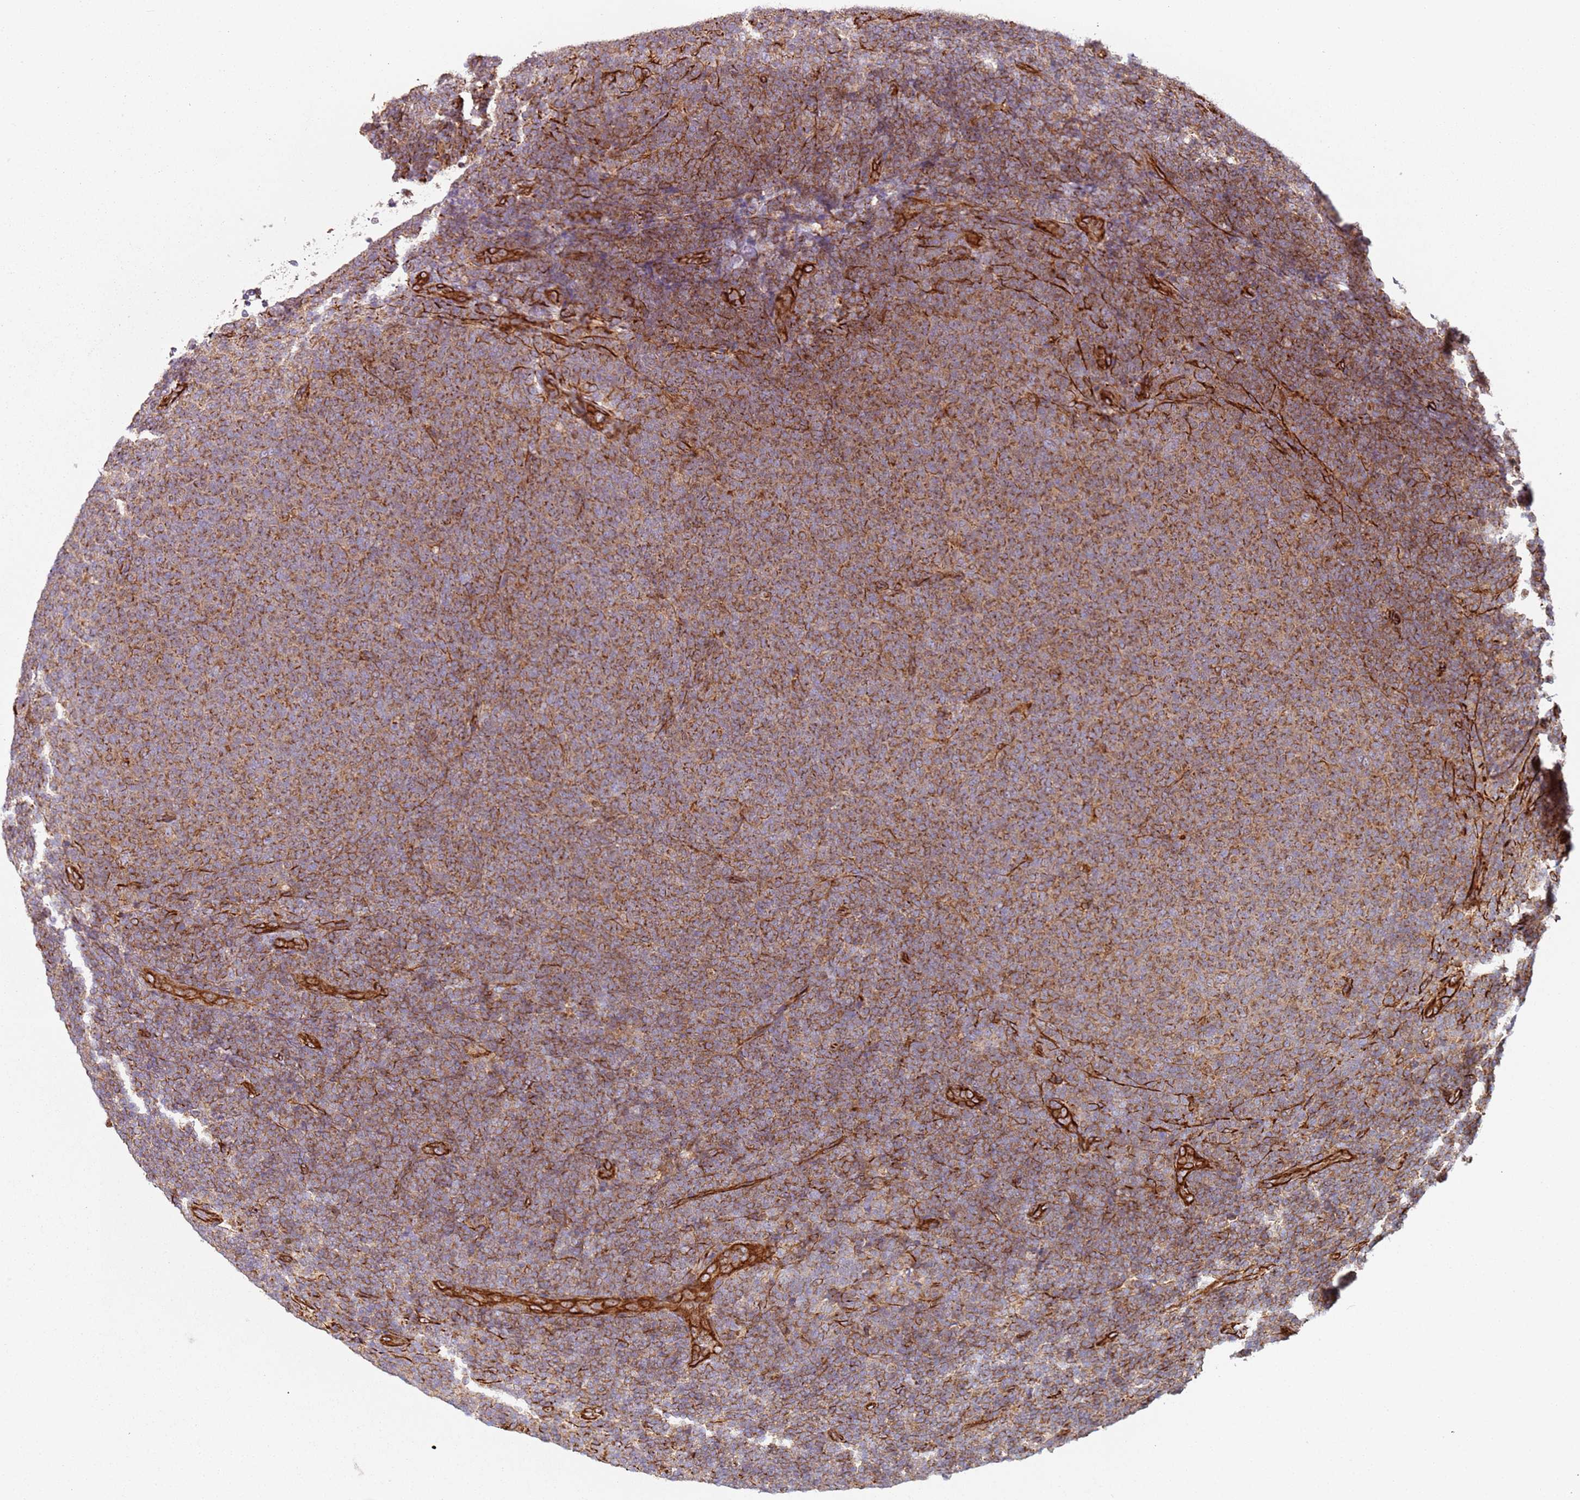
{"staining": {"intensity": "moderate", "quantity": ">75%", "location": "cytoplasmic/membranous"}, "tissue": "lymphoma", "cell_type": "Tumor cells", "image_type": "cancer", "snomed": [{"axis": "morphology", "description": "Malignant lymphoma, non-Hodgkin's type, Low grade"}, {"axis": "topography", "description": "Lymph node"}], "caption": "This histopathology image exhibits immunohistochemistry (IHC) staining of lymphoma, with medium moderate cytoplasmic/membranous positivity in approximately >75% of tumor cells.", "gene": "SNAPIN", "patient": {"sex": "male", "age": 66}}